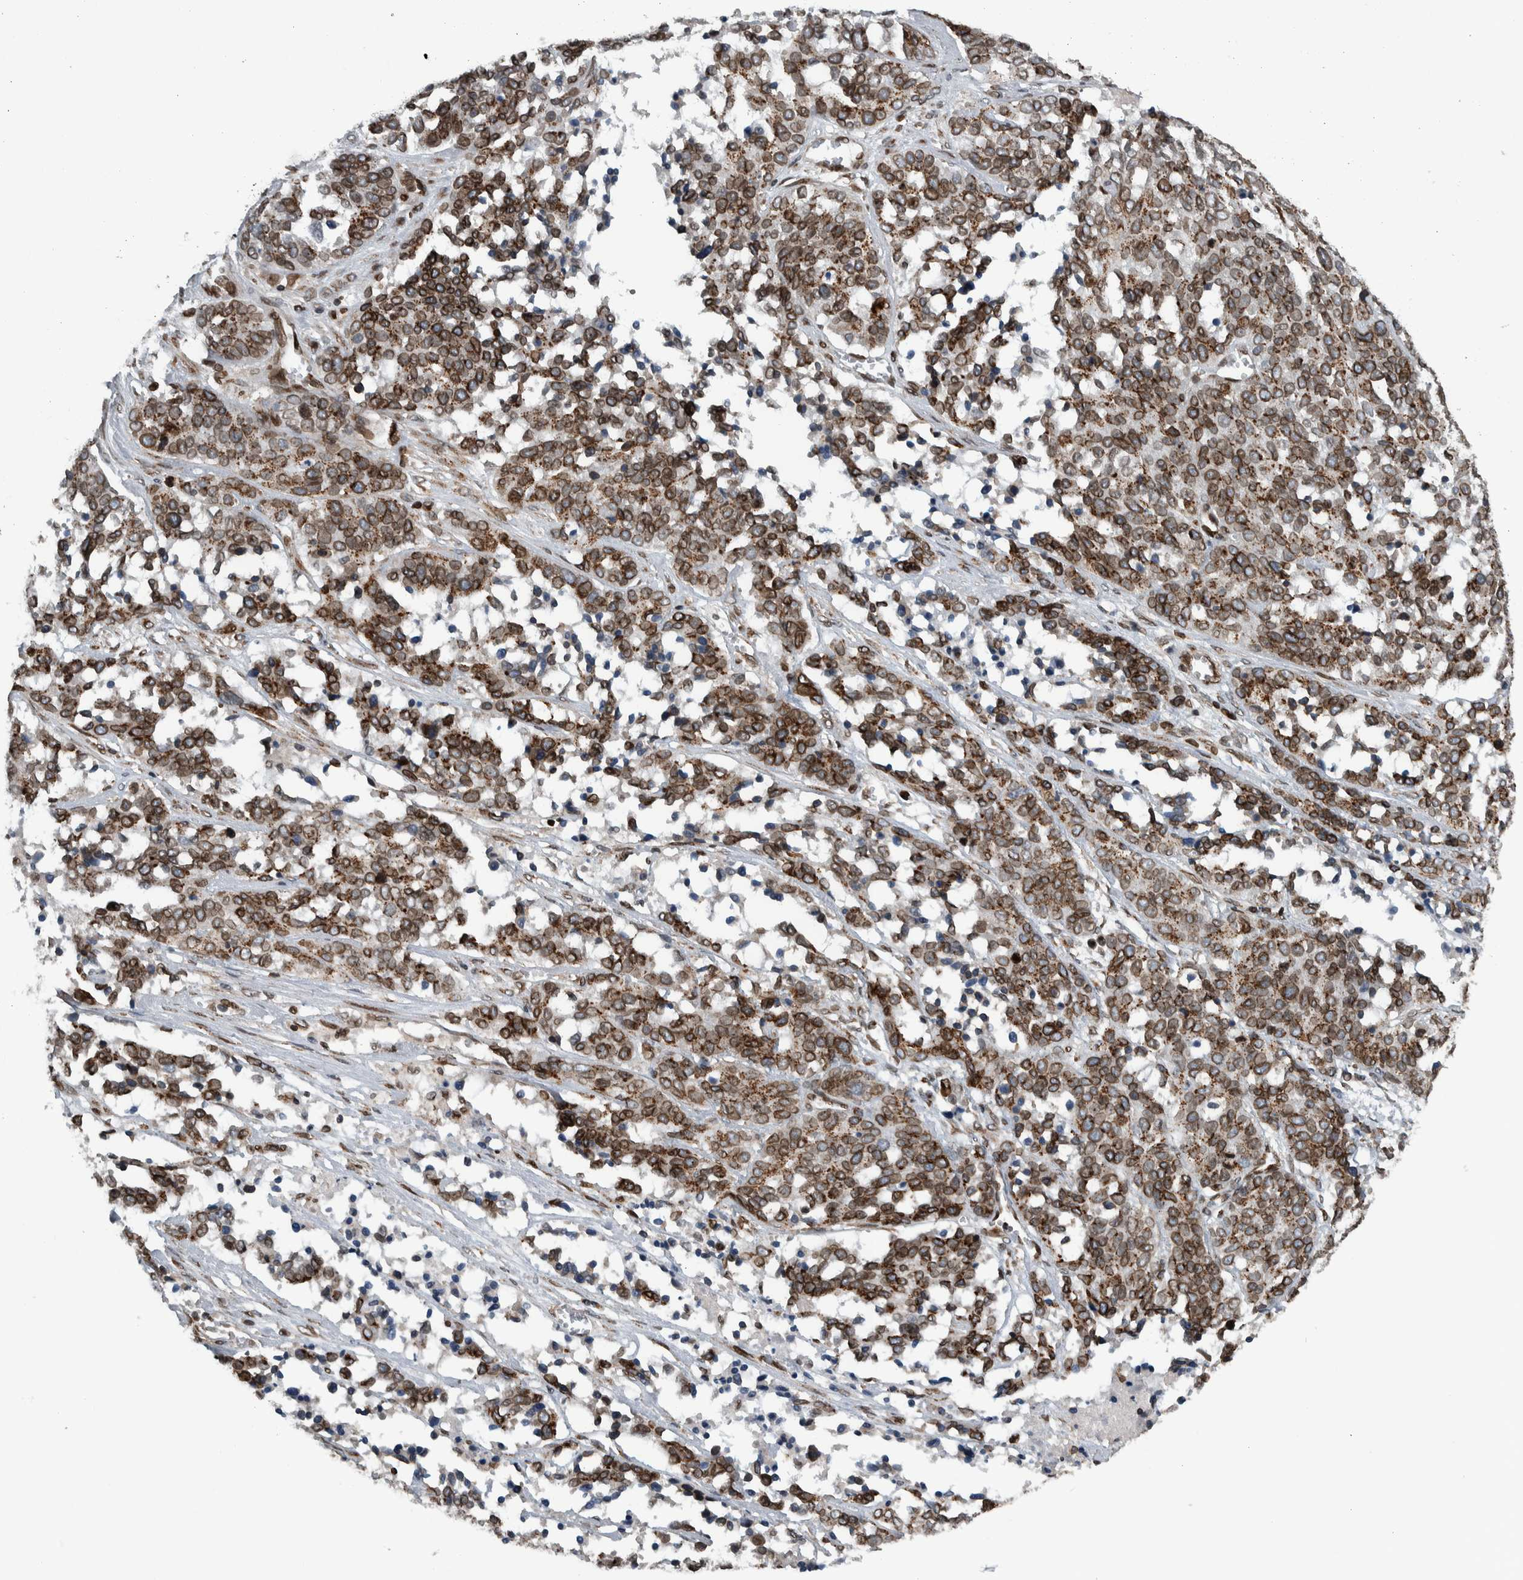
{"staining": {"intensity": "moderate", "quantity": ">75%", "location": "cytoplasmic/membranous,nuclear"}, "tissue": "ovarian cancer", "cell_type": "Tumor cells", "image_type": "cancer", "snomed": [{"axis": "morphology", "description": "Cystadenocarcinoma, serous, NOS"}, {"axis": "topography", "description": "Ovary"}], "caption": "Tumor cells display medium levels of moderate cytoplasmic/membranous and nuclear expression in approximately >75% of cells in human serous cystadenocarcinoma (ovarian).", "gene": "FAM135B", "patient": {"sex": "female", "age": 44}}